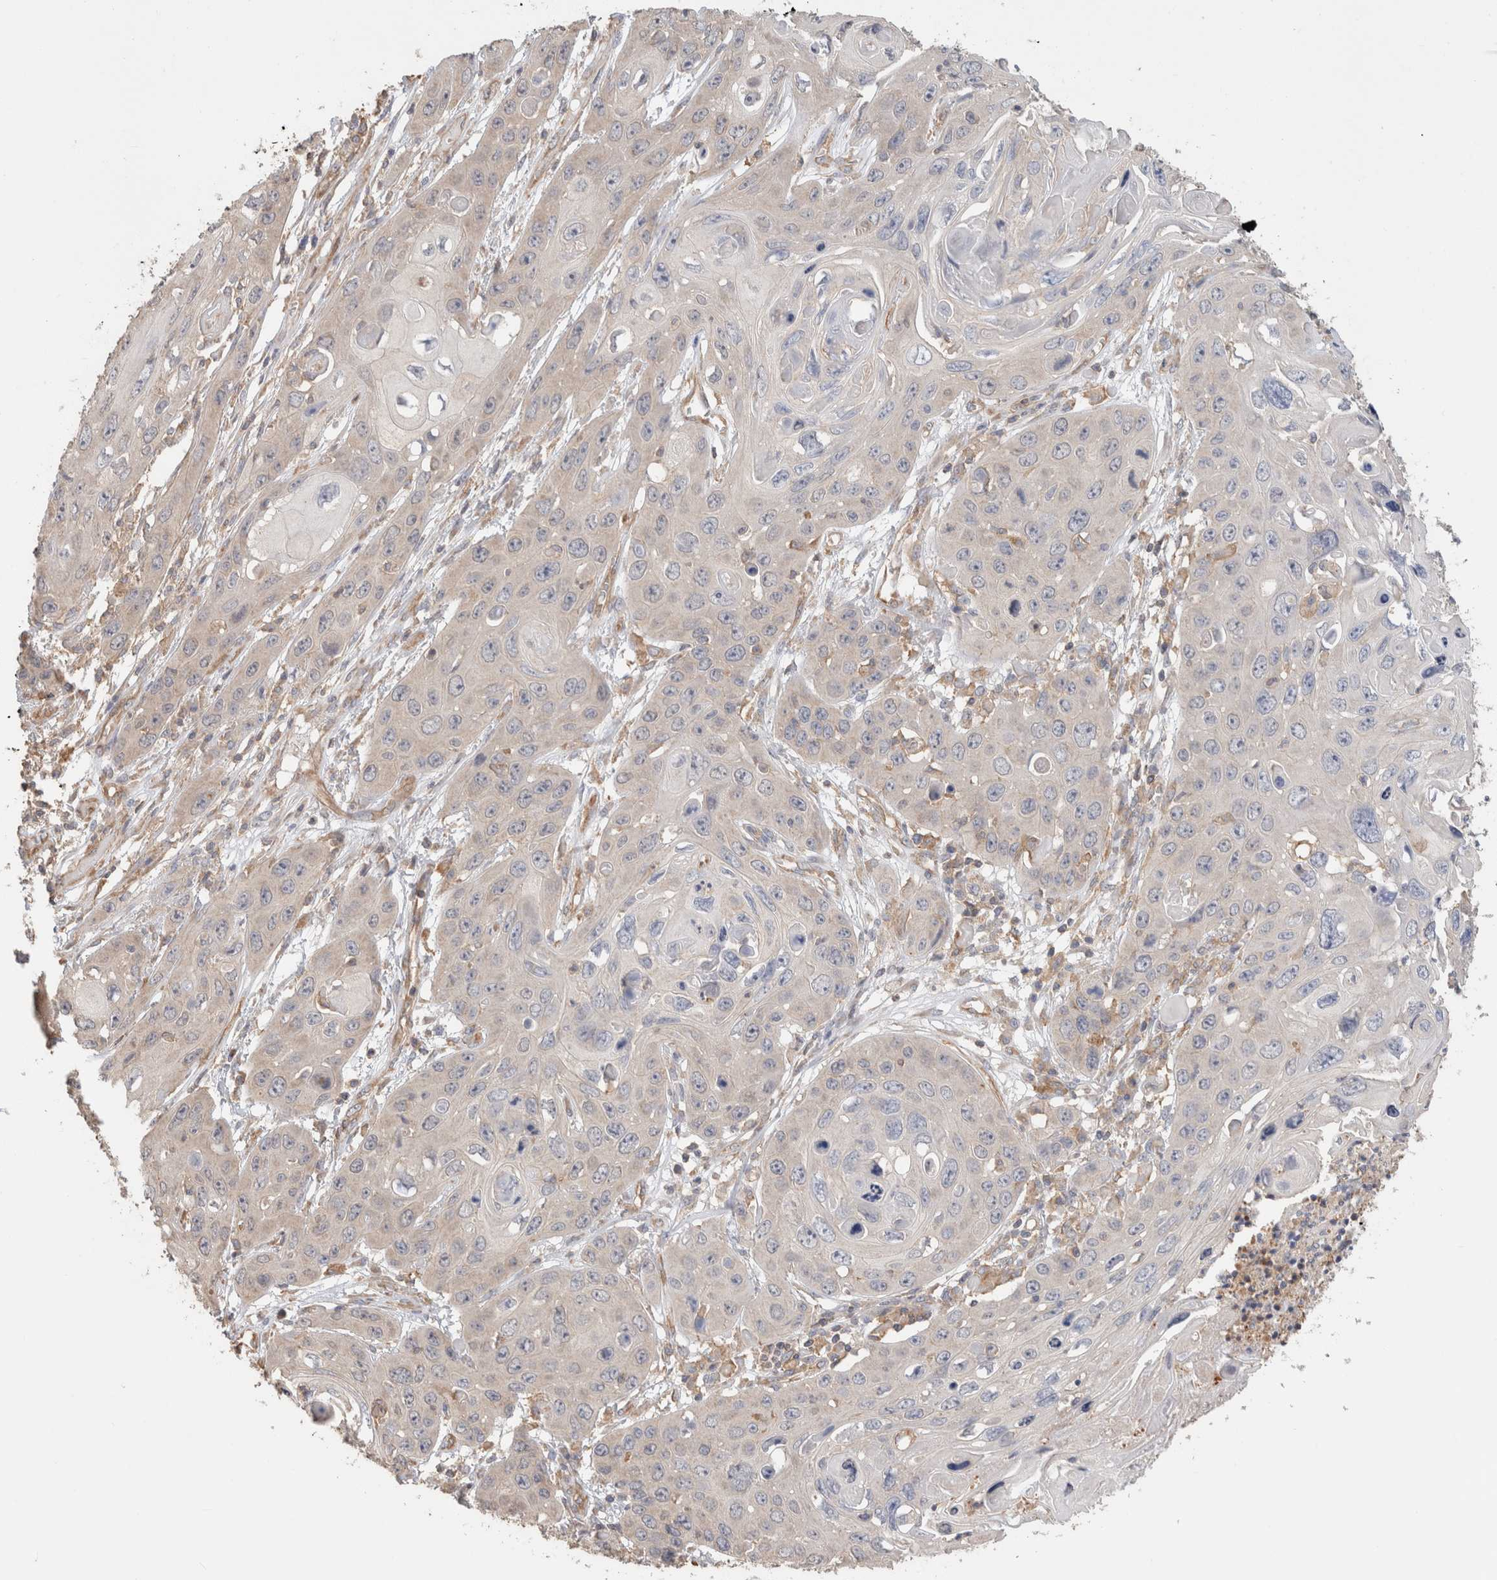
{"staining": {"intensity": "weak", "quantity": "<25%", "location": "cytoplasmic/membranous"}, "tissue": "skin cancer", "cell_type": "Tumor cells", "image_type": "cancer", "snomed": [{"axis": "morphology", "description": "Squamous cell carcinoma, NOS"}, {"axis": "topography", "description": "Skin"}], "caption": "Skin cancer was stained to show a protein in brown. There is no significant staining in tumor cells. (Brightfield microscopy of DAB IHC at high magnification).", "gene": "CFAP418", "patient": {"sex": "male", "age": 55}}